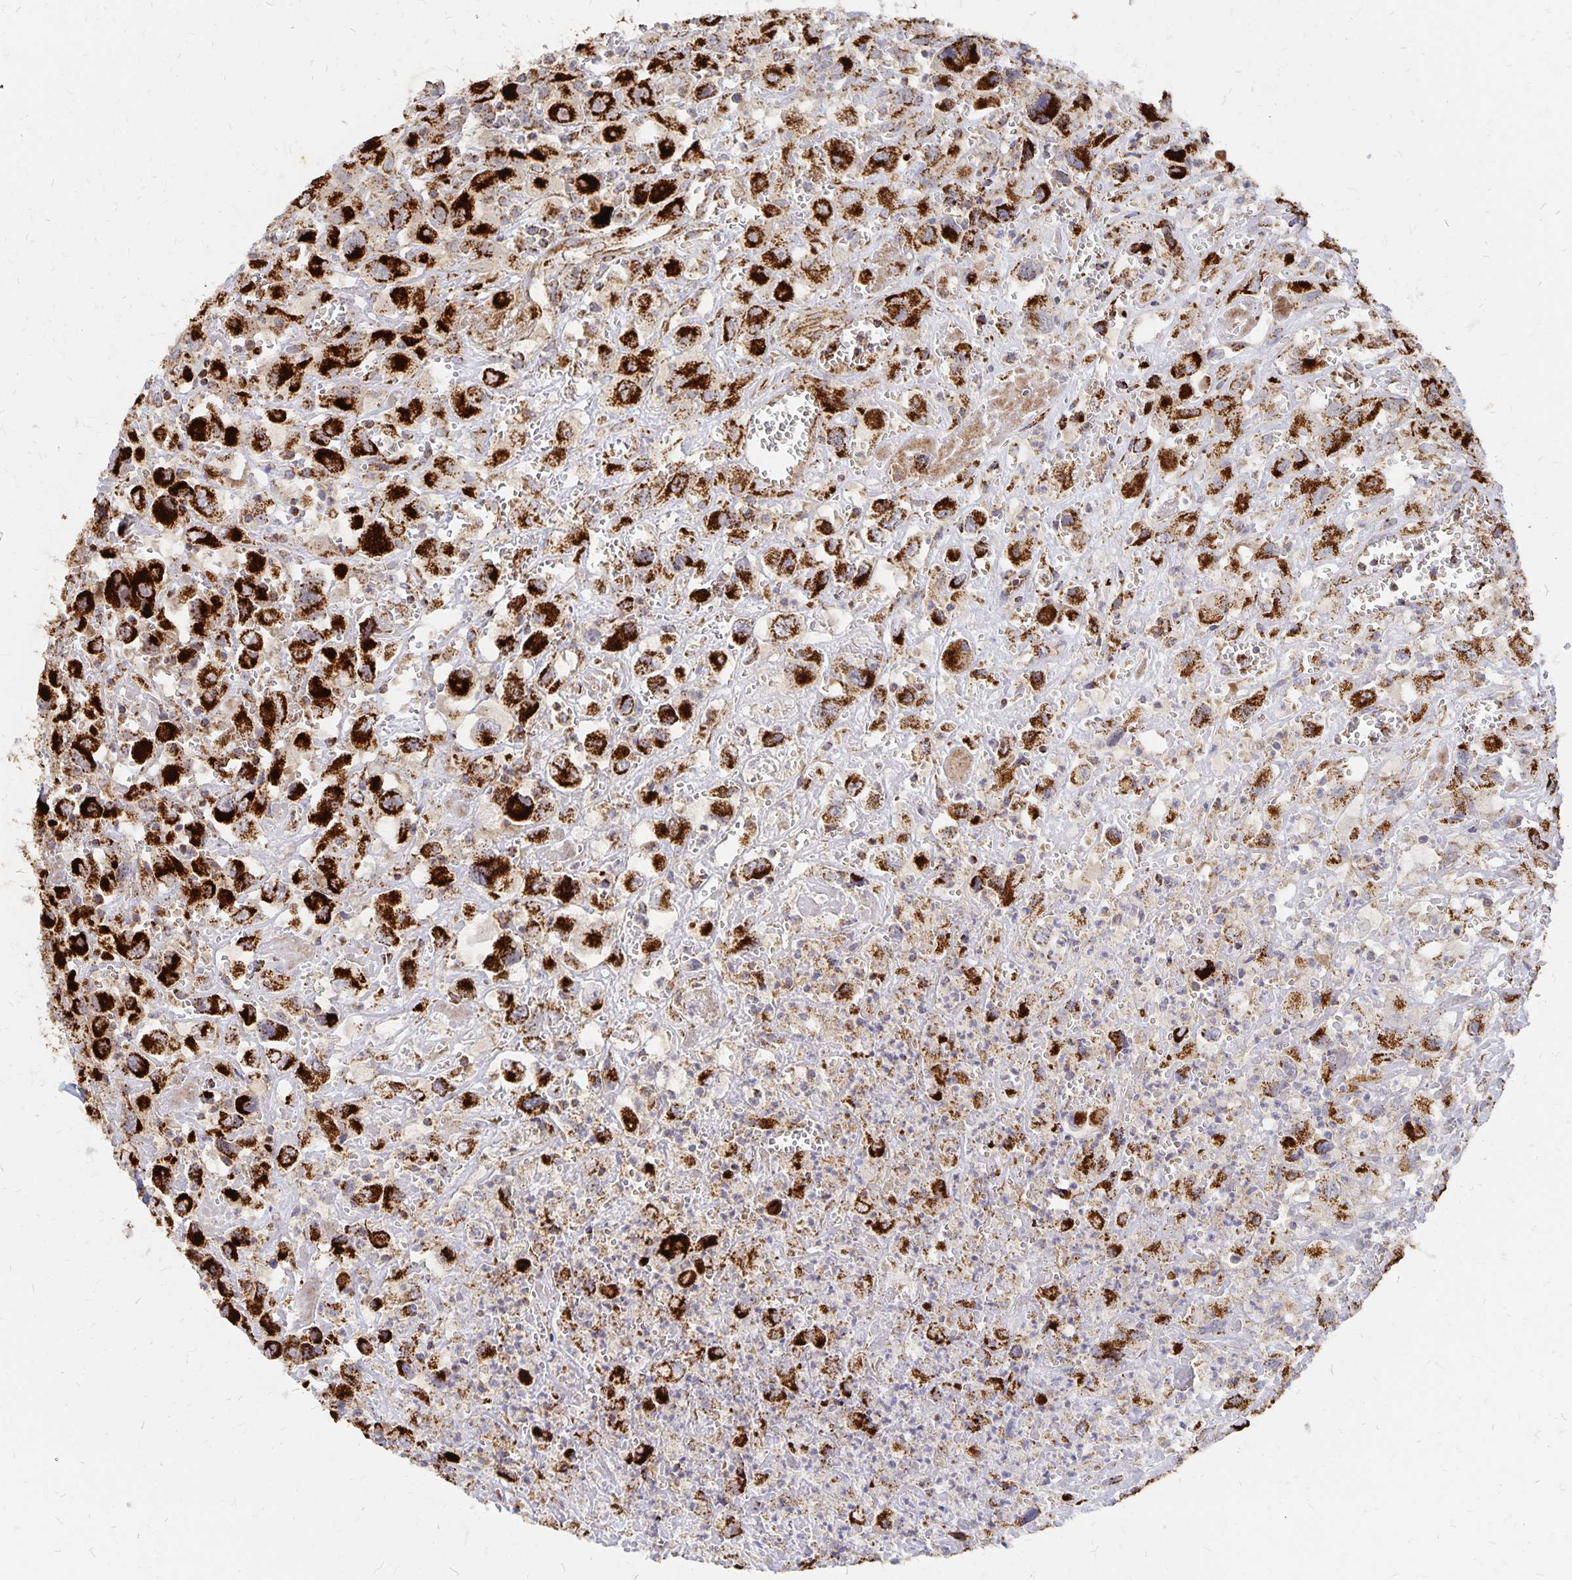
{"staining": {"intensity": "strong", "quantity": ">75%", "location": "cytoplasmic/membranous"}, "tissue": "head and neck cancer", "cell_type": "Tumor cells", "image_type": "cancer", "snomed": [{"axis": "morphology", "description": "Squamous cell carcinoma, NOS"}, {"axis": "morphology", "description": "Squamous cell carcinoma, metastatic, NOS"}, {"axis": "topography", "description": "Oral tissue"}, {"axis": "topography", "description": "Head-Neck"}], "caption": "The histopathology image reveals staining of metastatic squamous cell carcinoma (head and neck), revealing strong cytoplasmic/membranous protein staining (brown color) within tumor cells.", "gene": "STOML2", "patient": {"sex": "female", "age": 85}}